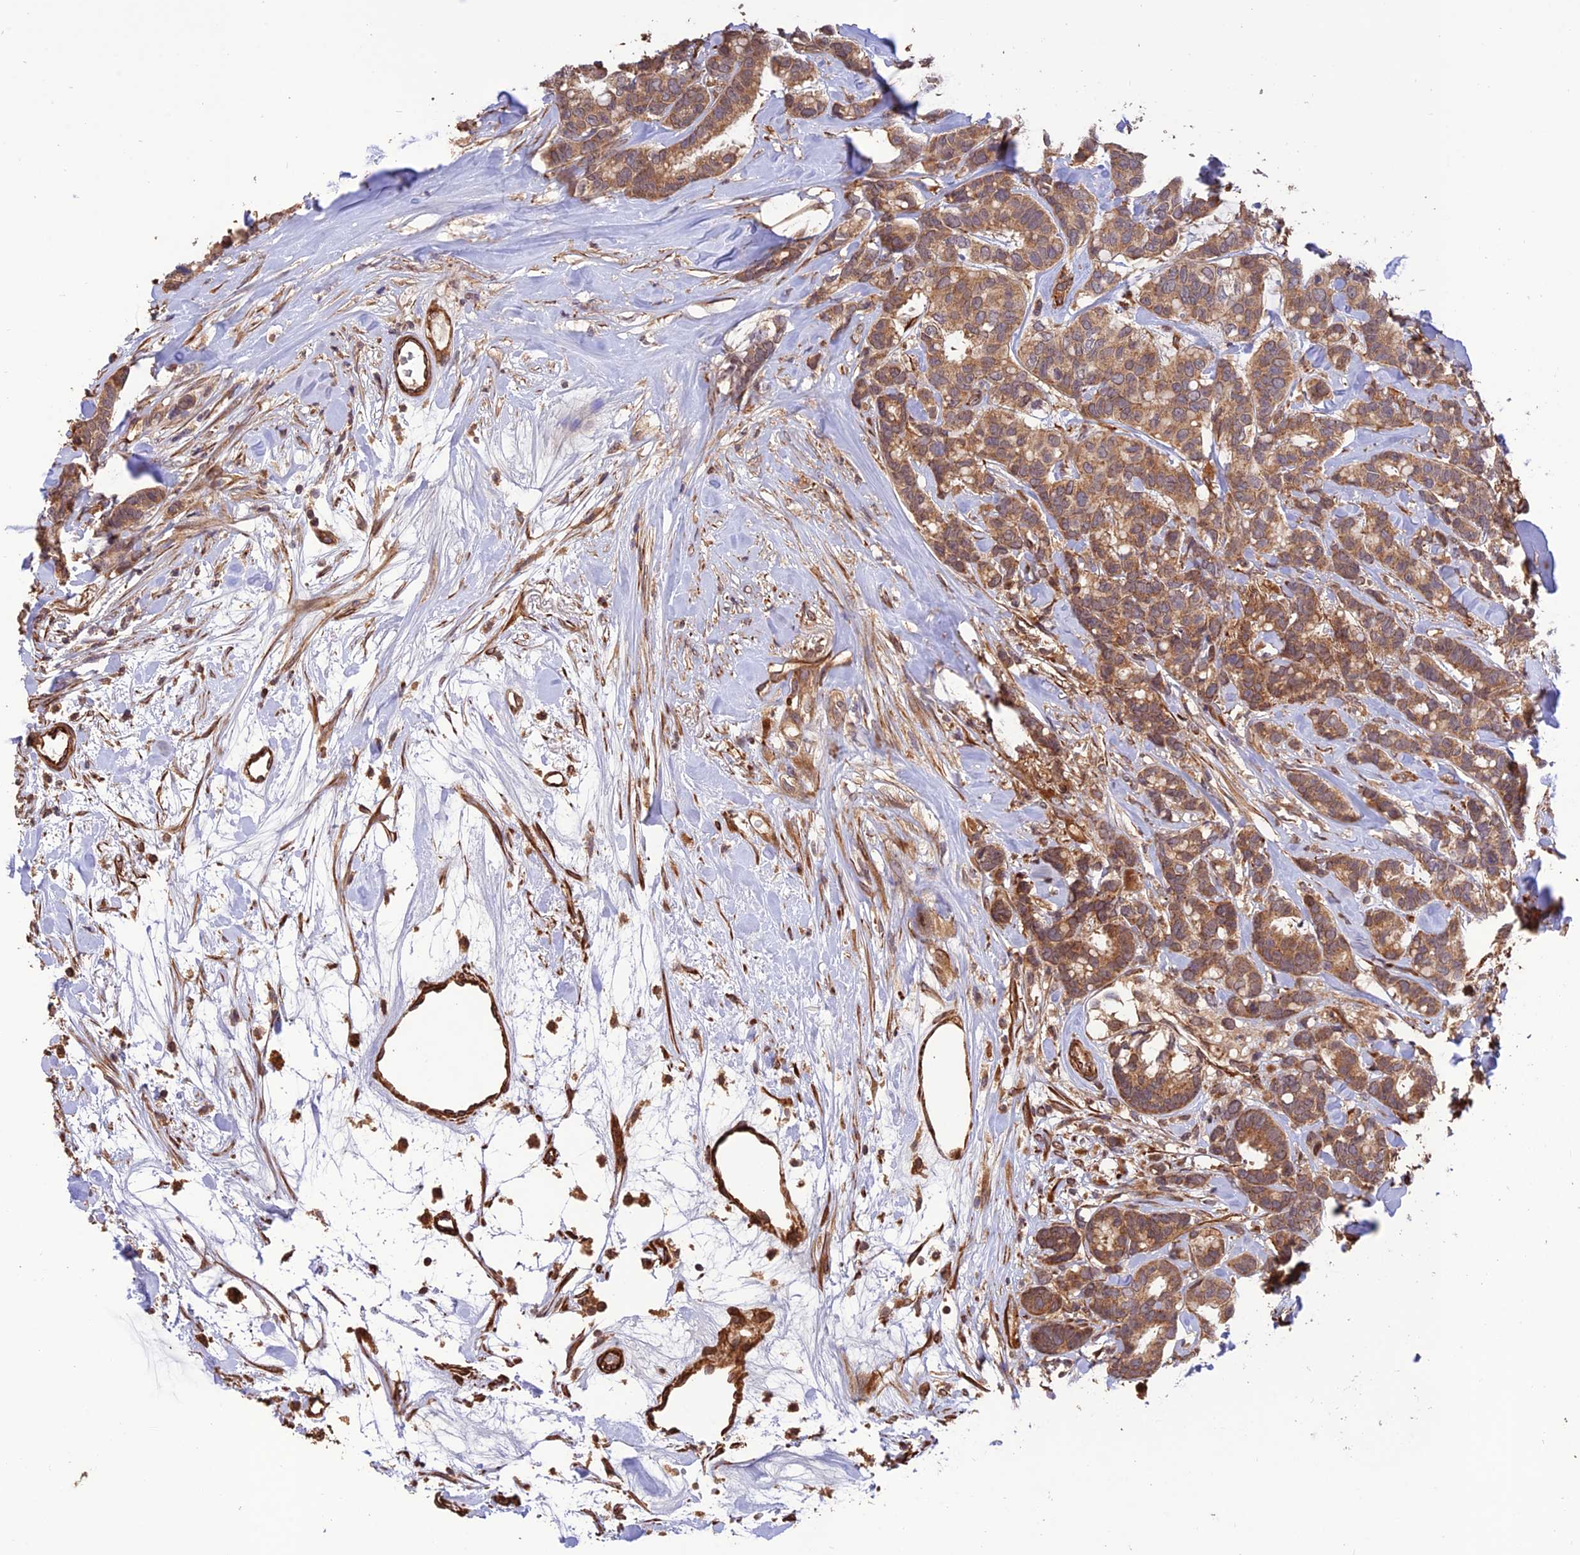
{"staining": {"intensity": "moderate", "quantity": ">75%", "location": "cytoplasmic/membranous"}, "tissue": "breast cancer", "cell_type": "Tumor cells", "image_type": "cancer", "snomed": [{"axis": "morphology", "description": "Duct carcinoma"}, {"axis": "topography", "description": "Breast"}], "caption": "Breast cancer (invasive ductal carcinoma) stained with DAB (3,3'-diaminobenzidine) immunohistochemistry demonstrates medium levels of moderate cytoplasmic/membranous staining in approximately >75% of tumor cells. The staining was performed using DAB (3,3'-diaminobenzidine) to visualize the protein expression in brown, while the nuclei were stained in blue with hematoxylin (Magnification: 20x).", "gene": "CREBL2", "patient": {"sex": "female", "age": 87}}